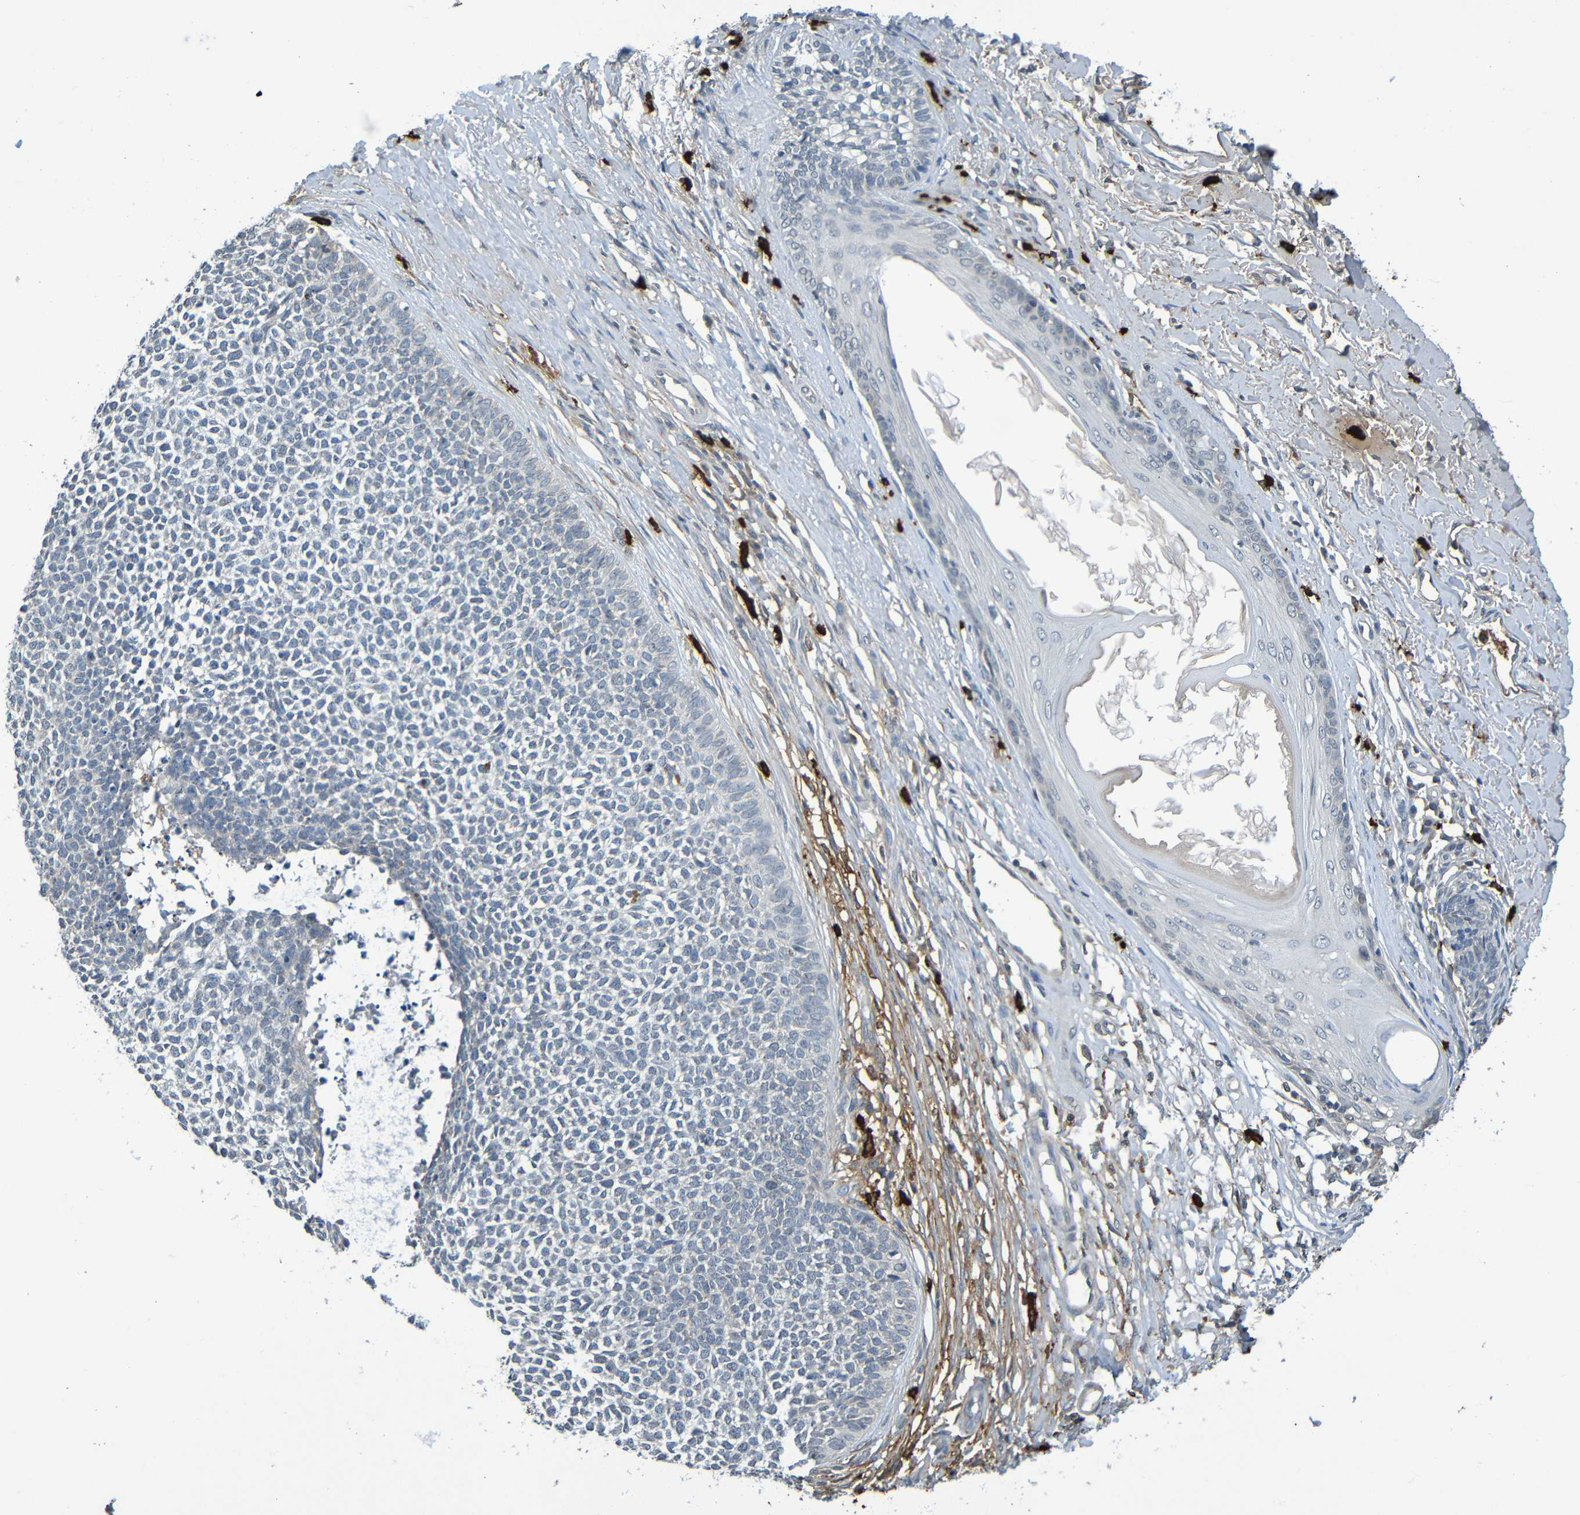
{"staining": {"intensity": "negative", "quantity": "none", "location": "none"}, "tissue": "skin cancer", "cell_type": "Tumor cells", "image_type": "cancer", "snomed": [{"axis": "morphology", "description": "Basal cell carcinoma"}, {"axis": "topography", "description": "Skin"}], "caption": "DAB (3,3'-diaminobenzidine) immunohistochemical staining of human skin cancer (basal cell carcinoma) demonstrates no significant expression in tumor cells. Nuclei are stained in blue.", "gene": "C3AR1", "patient": {"sex": "female", "age": 84}}